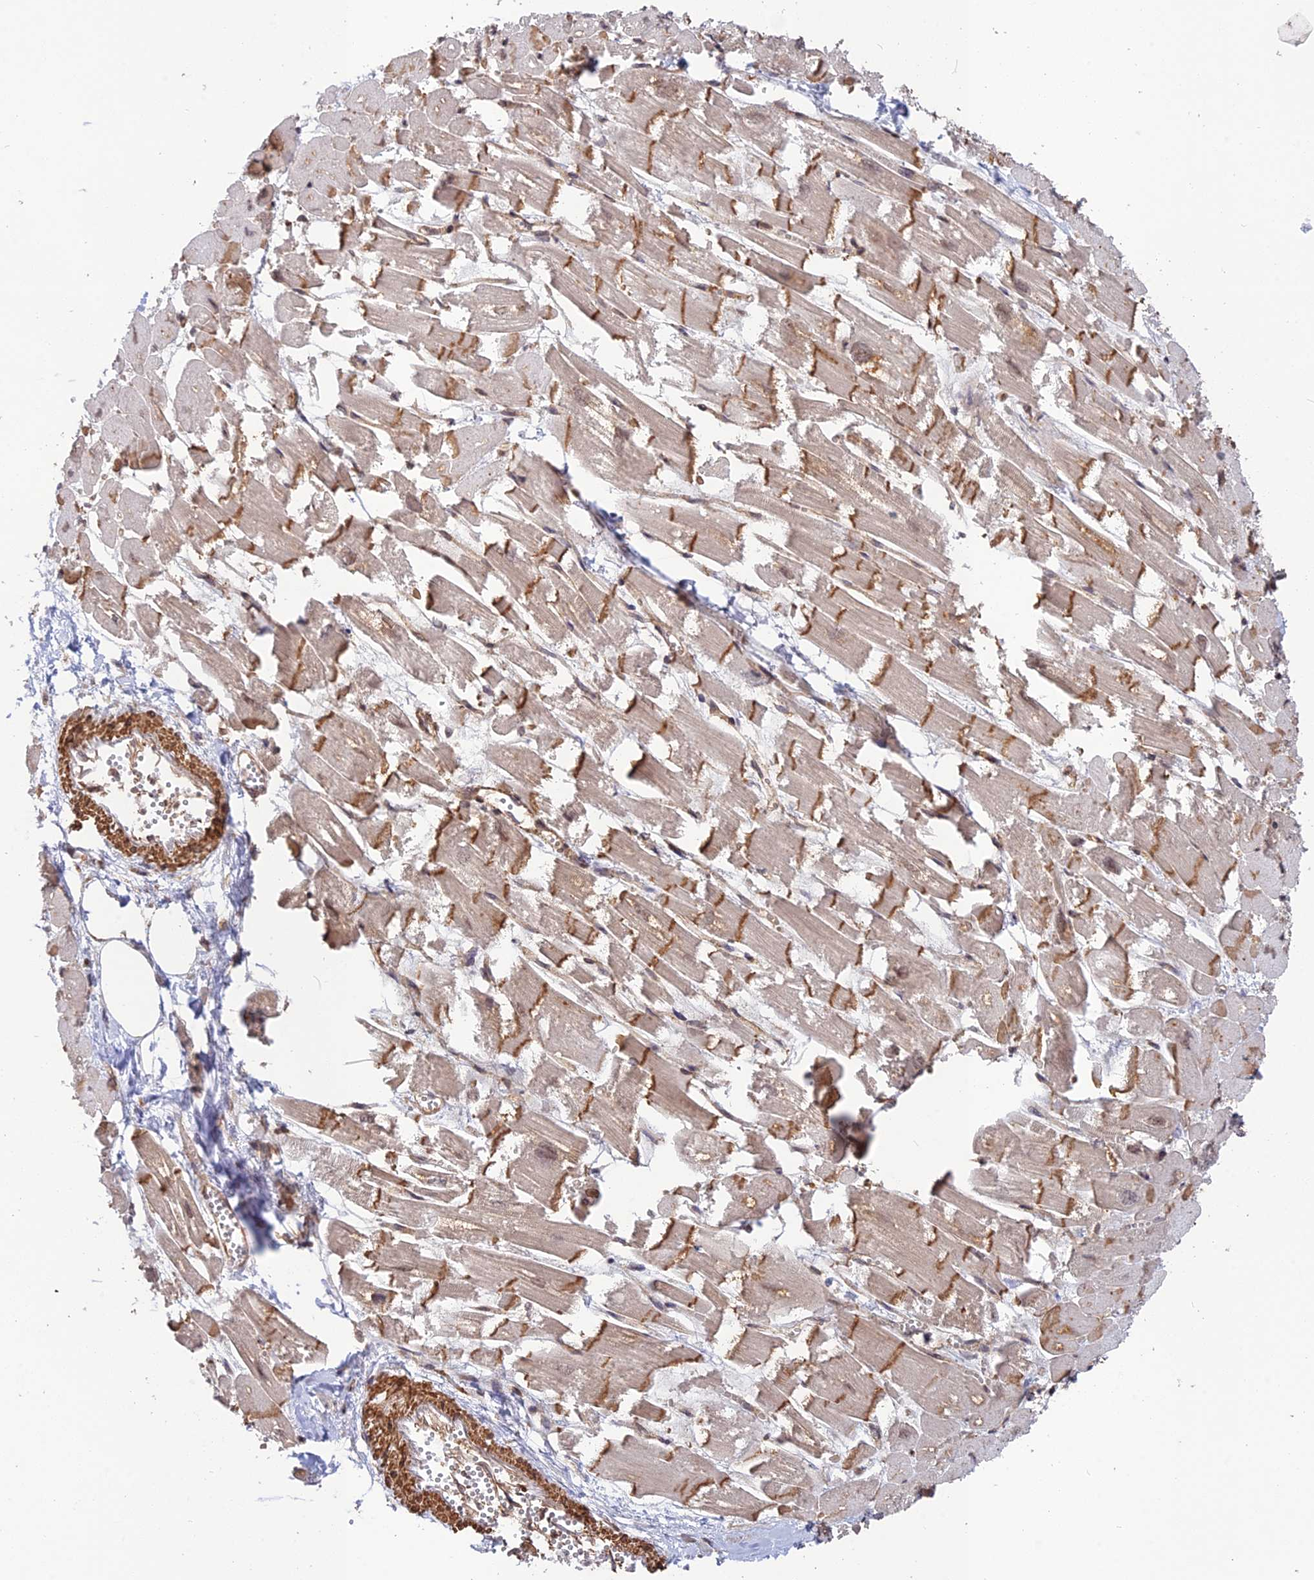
{"staining": {"intensity": "moderate", "quantity": "25%-75%", "location": "cytoplasmic/membranous"}, "tissue": "heart muscle", "cell_type": "Cardiomyocytes", "image_type": "normal", "snomed": [{"axis": "morphology", "description": "Normal tissue, NOS"}, {"axis": "topography", "description": "Heart"}], "caption": "An image showing moderate cytoplasmic/membranous staining in about 25%-75% of cardiomyocytes in unremarkable heart muscle, as visualized by brown immunohistochemical staining.", "gene": "CCDC174", "patient": {"sex": "male", "age": 54}}